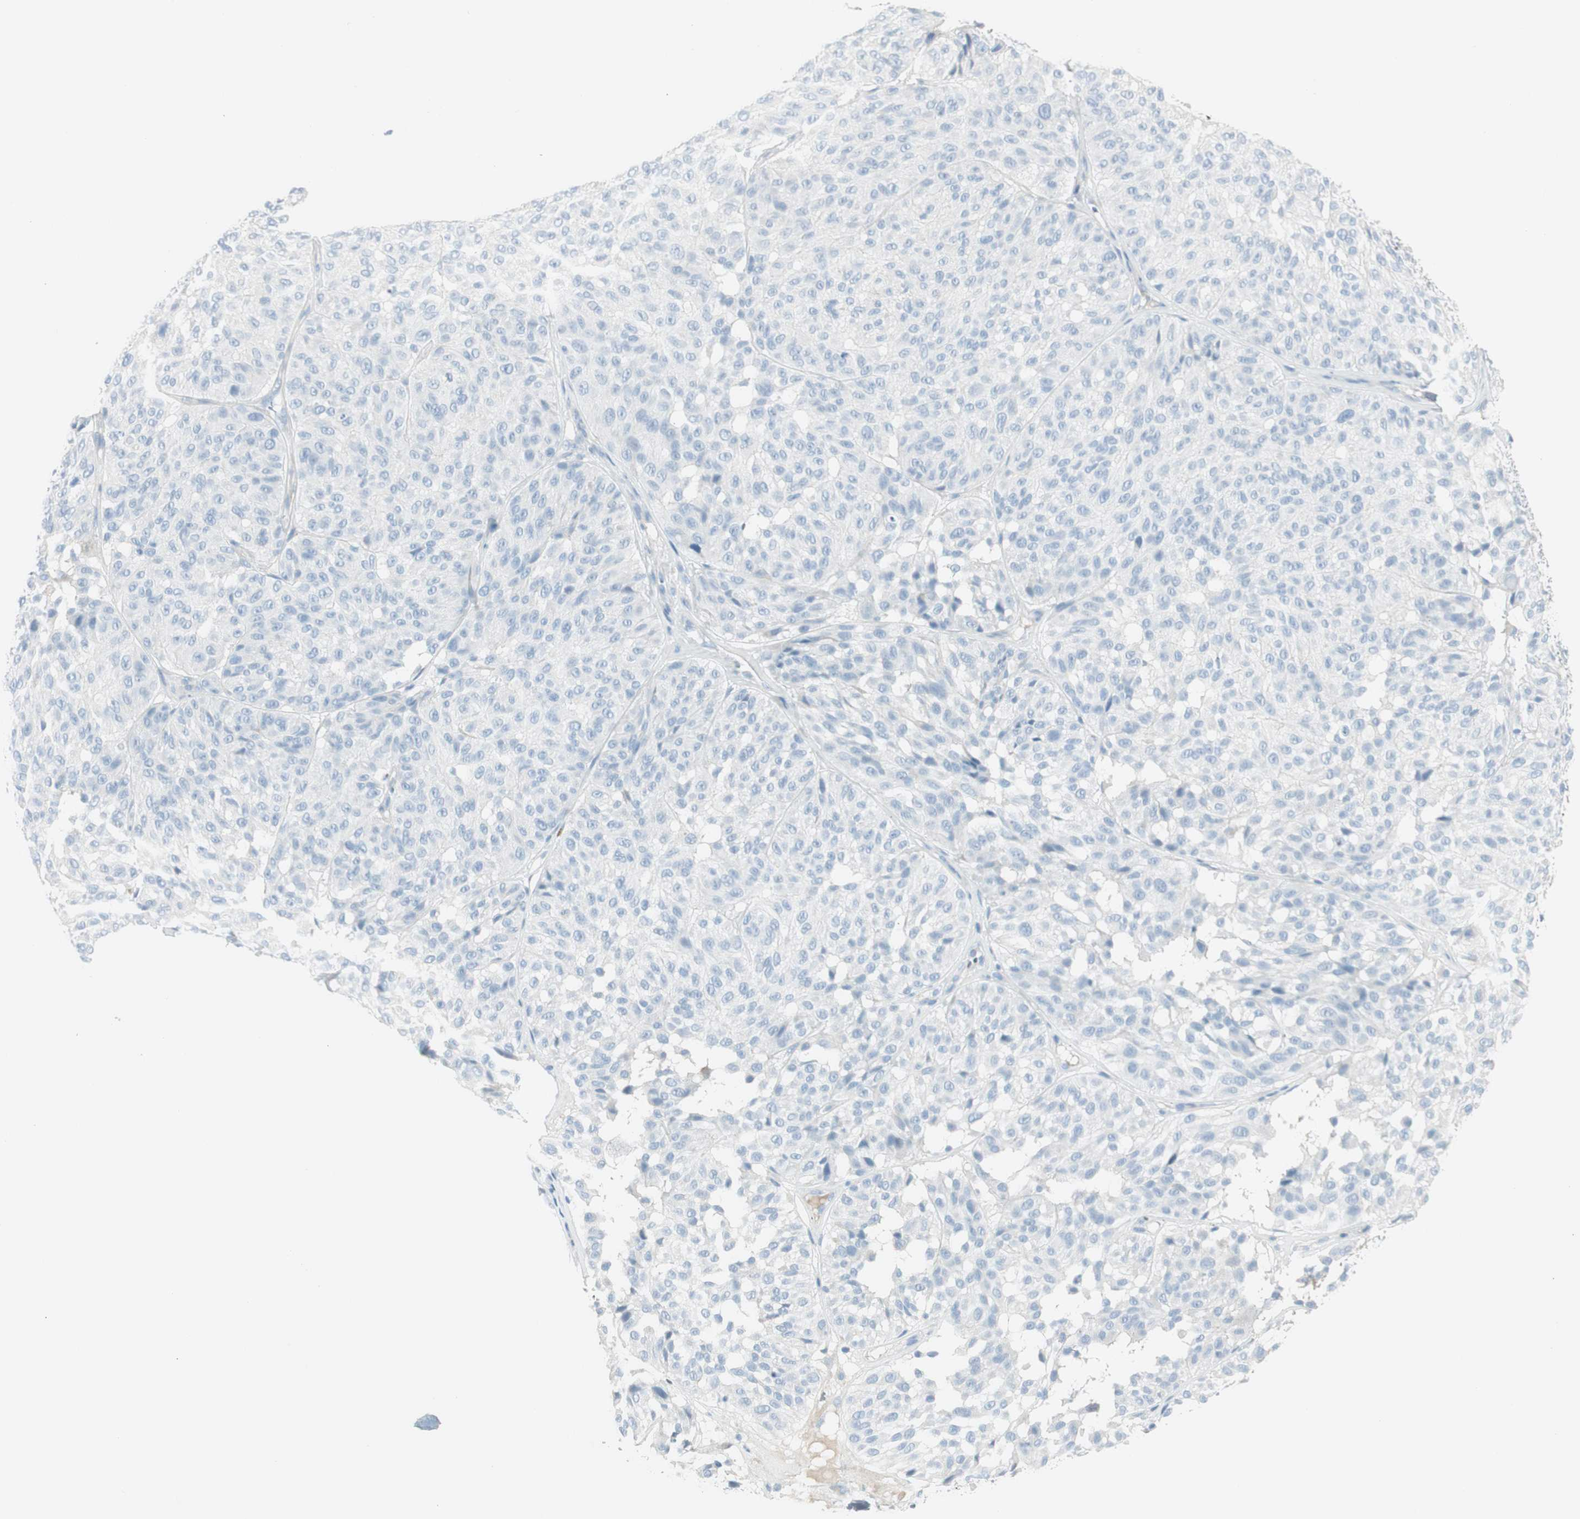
{"staining": {"intensity": "negative", "quantity": "none", "location": "none"}, "tissue": "melanoma", "cell_type": "Tumor cells", "image_type": "cancer", "snomed": [{"axis": "morphology", "description": "Malignant melanoma, NOS"}, {"axis": "topography", "description": "Skin"}], "caption": "Tumor cells are negative for protein expression in human melanoma. (DAB (3,3'-diaminobenzidine) immunohistochemistry visualized using brightfield microscopy, high magnification).", "gene": "CACNA2D1", "patient": {"sex": "female", "age": 46}}